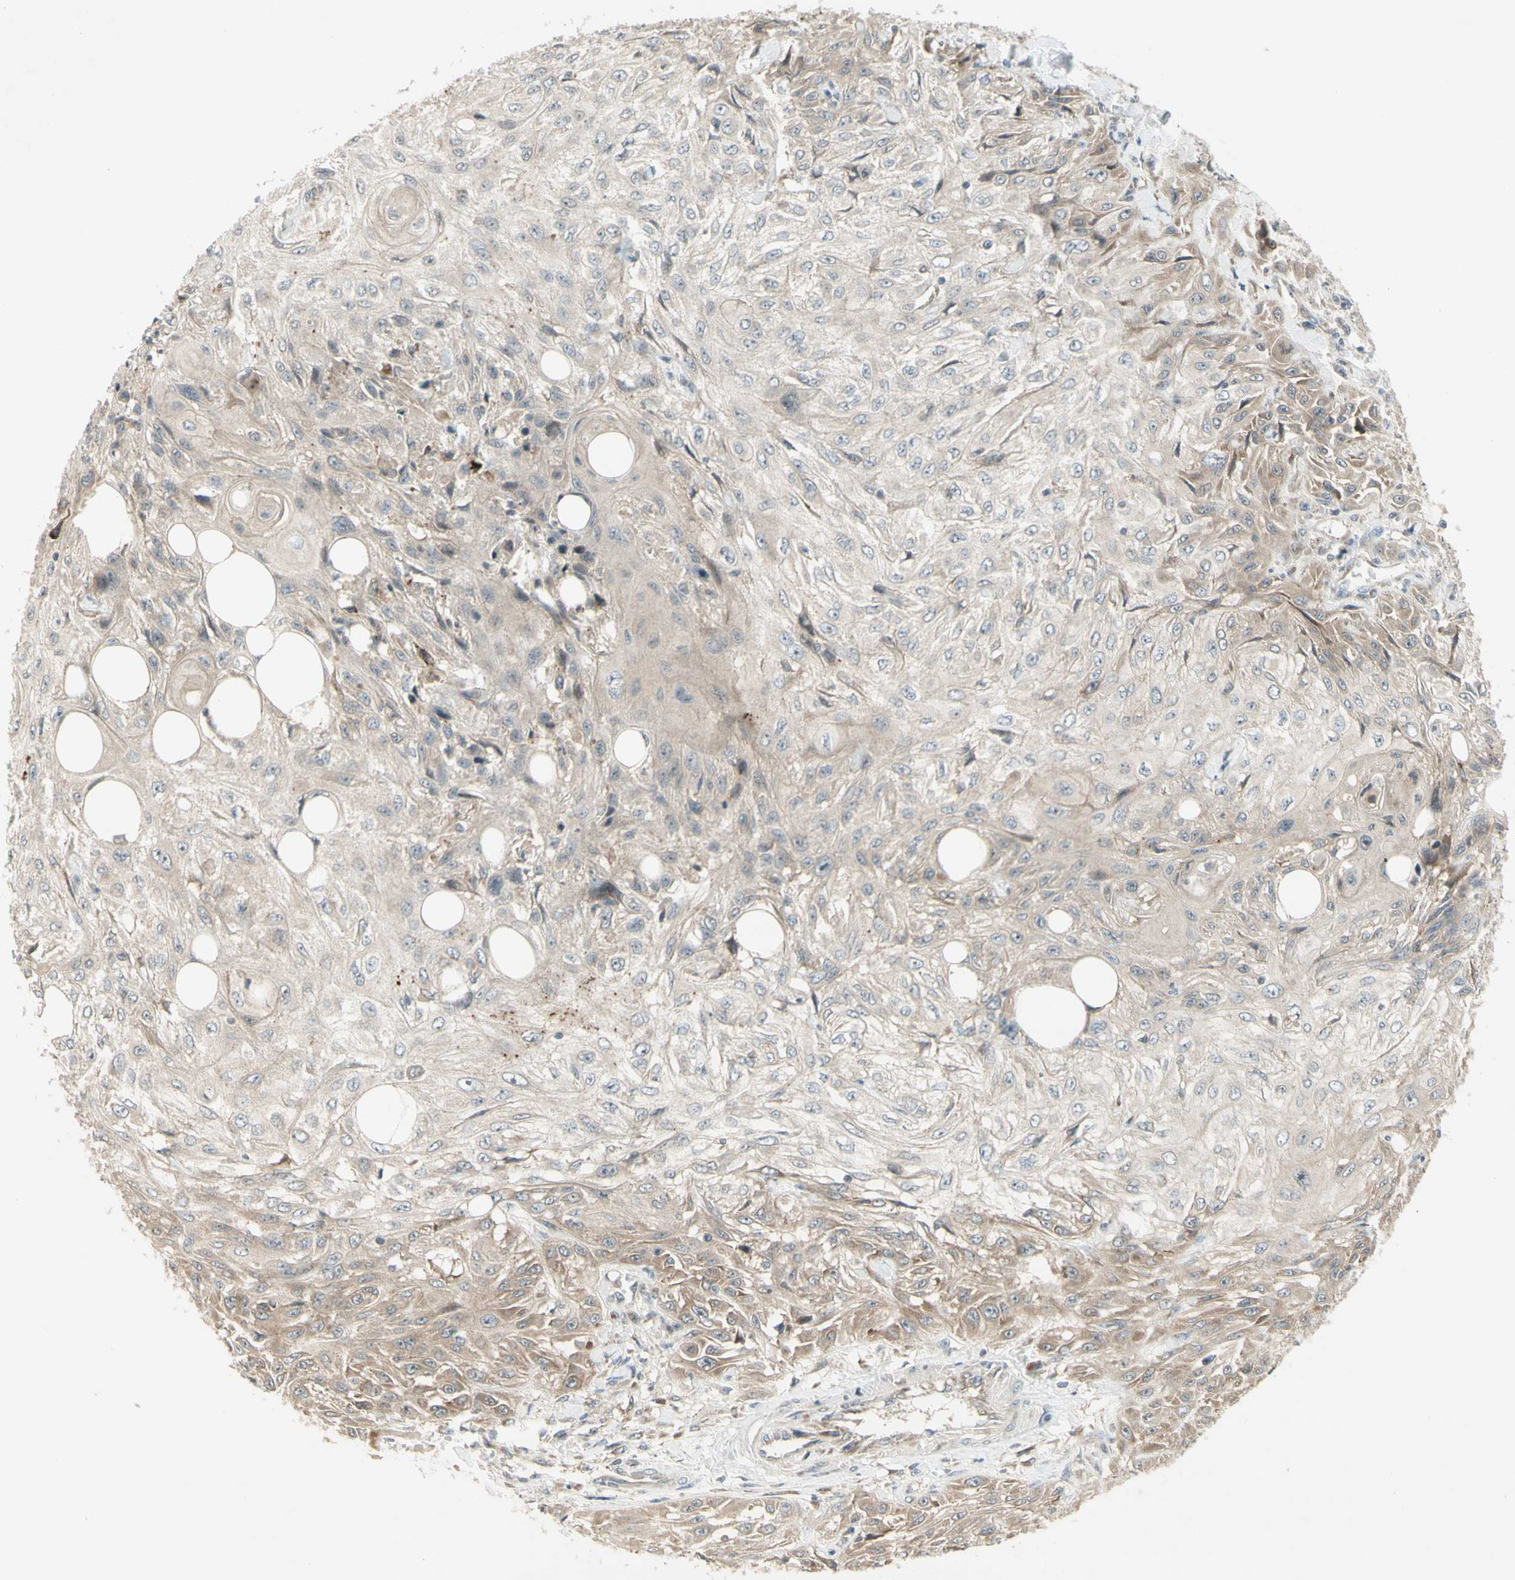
{"staining": {"intensity": "weak", "quantity": "25%-75%", "location": "cytoplasmic/membranous"}, "tissue": "skin cancer", "cell_type": "Tumor cells", "image_type": "cancer", "snomed": [{"axis": "morphology", "description": "Squamous cell carcinoma, NOS"}, {"axis": "topography", "description": "Skin"}], "caption": "Protein expression analysis of skin cancer displays weak cytoplasmic/membranous staining in about 25%-75% of tumor cells.", "gene": "ETF1", "patient": {"sex": "male", "age": 75}}